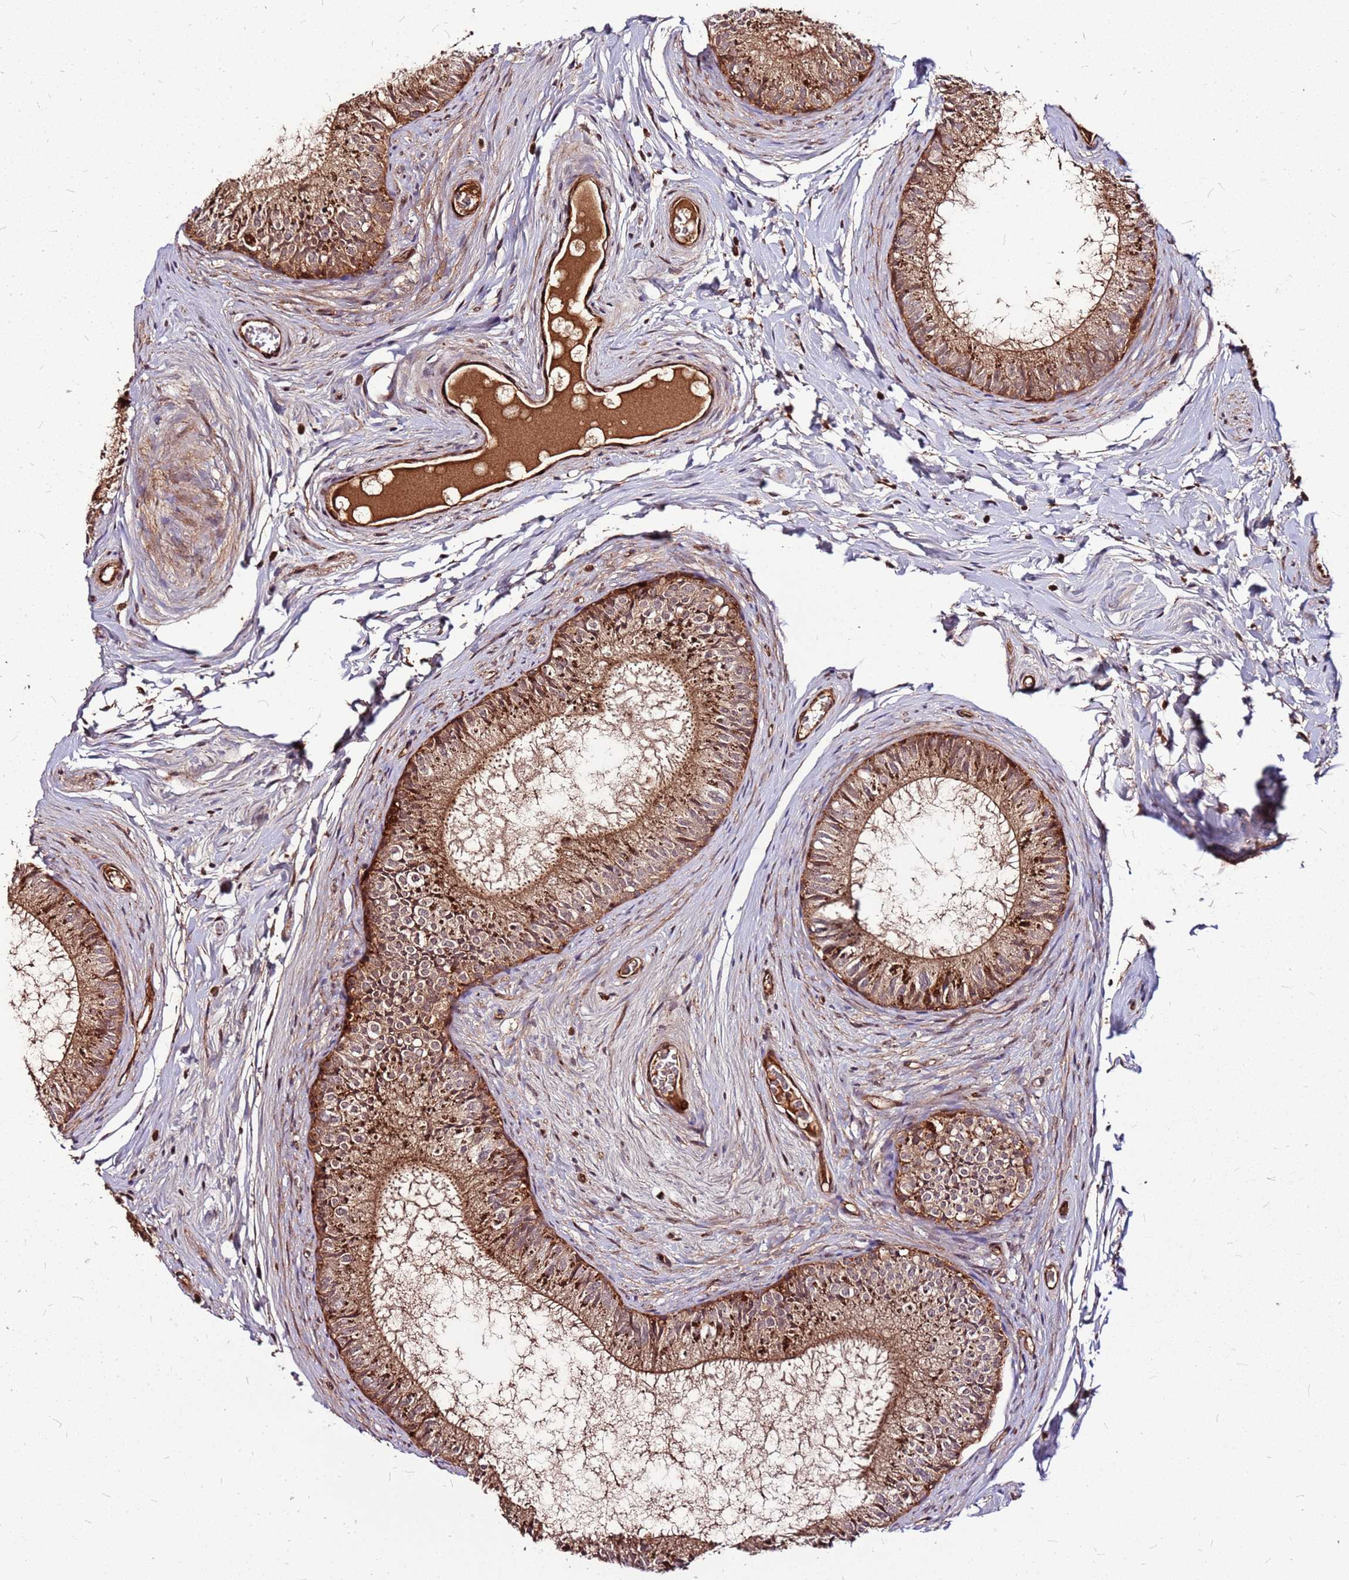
{"staining": {"intensity": "moderate", "quantity": ">75%", "location": "cytoplasmic/membranous"}, "tissue": "epididymis", "cell_type": "Glandular cells", "image_type": "normal", "snomed": [{"axis": "morphology", "description": "Normal tissue, NOS"}, {"axis": "topography", "description": "Epididymis"}], "caption": "Epididymis stained with DAB (3,3'-diaminobenzidine) IHC shows medium levels of moderate cytoplasmic/membranous staining in approximately >75% of glandular cells.", "gene": "LYPLAL1", "patient": {"sex": "male", "age": 25}}